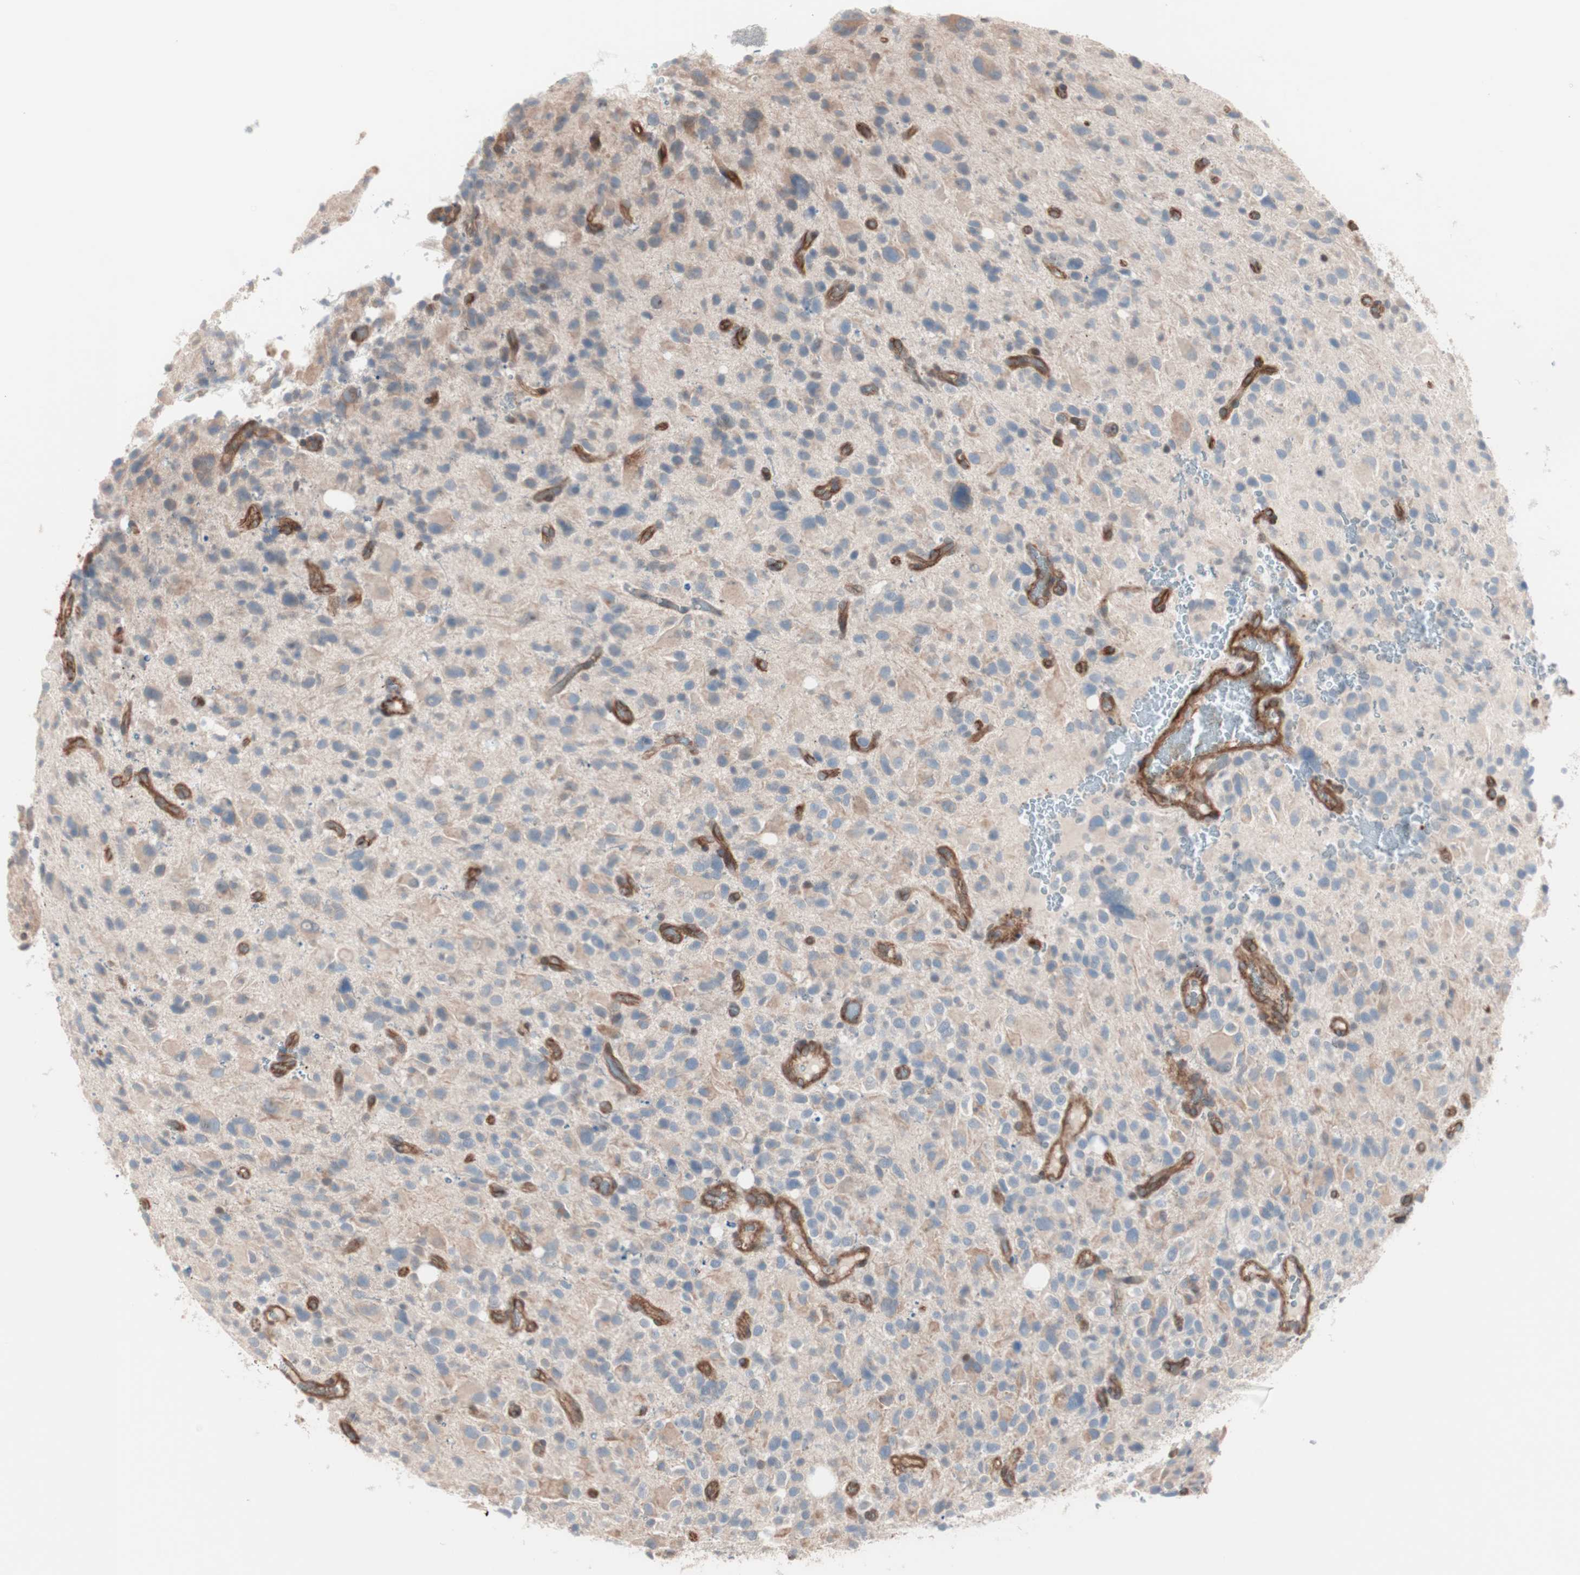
{"staining": {"intensity": "weak", "quantity": "25%-75%", "location": "cytoplasmic/membranous"}, "tissue": "glioma", "cell_type": "Tumor cells", "image_type": "cancer", "snomed": [{"axis": "morphology", "description": "Glioma, malignant, High grade"}, {"axis": "topography", "description": "Brain"}], "caption": "Weak cytoplasmic/membranous protein staining is seen in about 25%-75% of tumor cells in malignant glioma (high-grade).", "gene": "ALG5", "patient": {"sex": "male", "age": 48}}